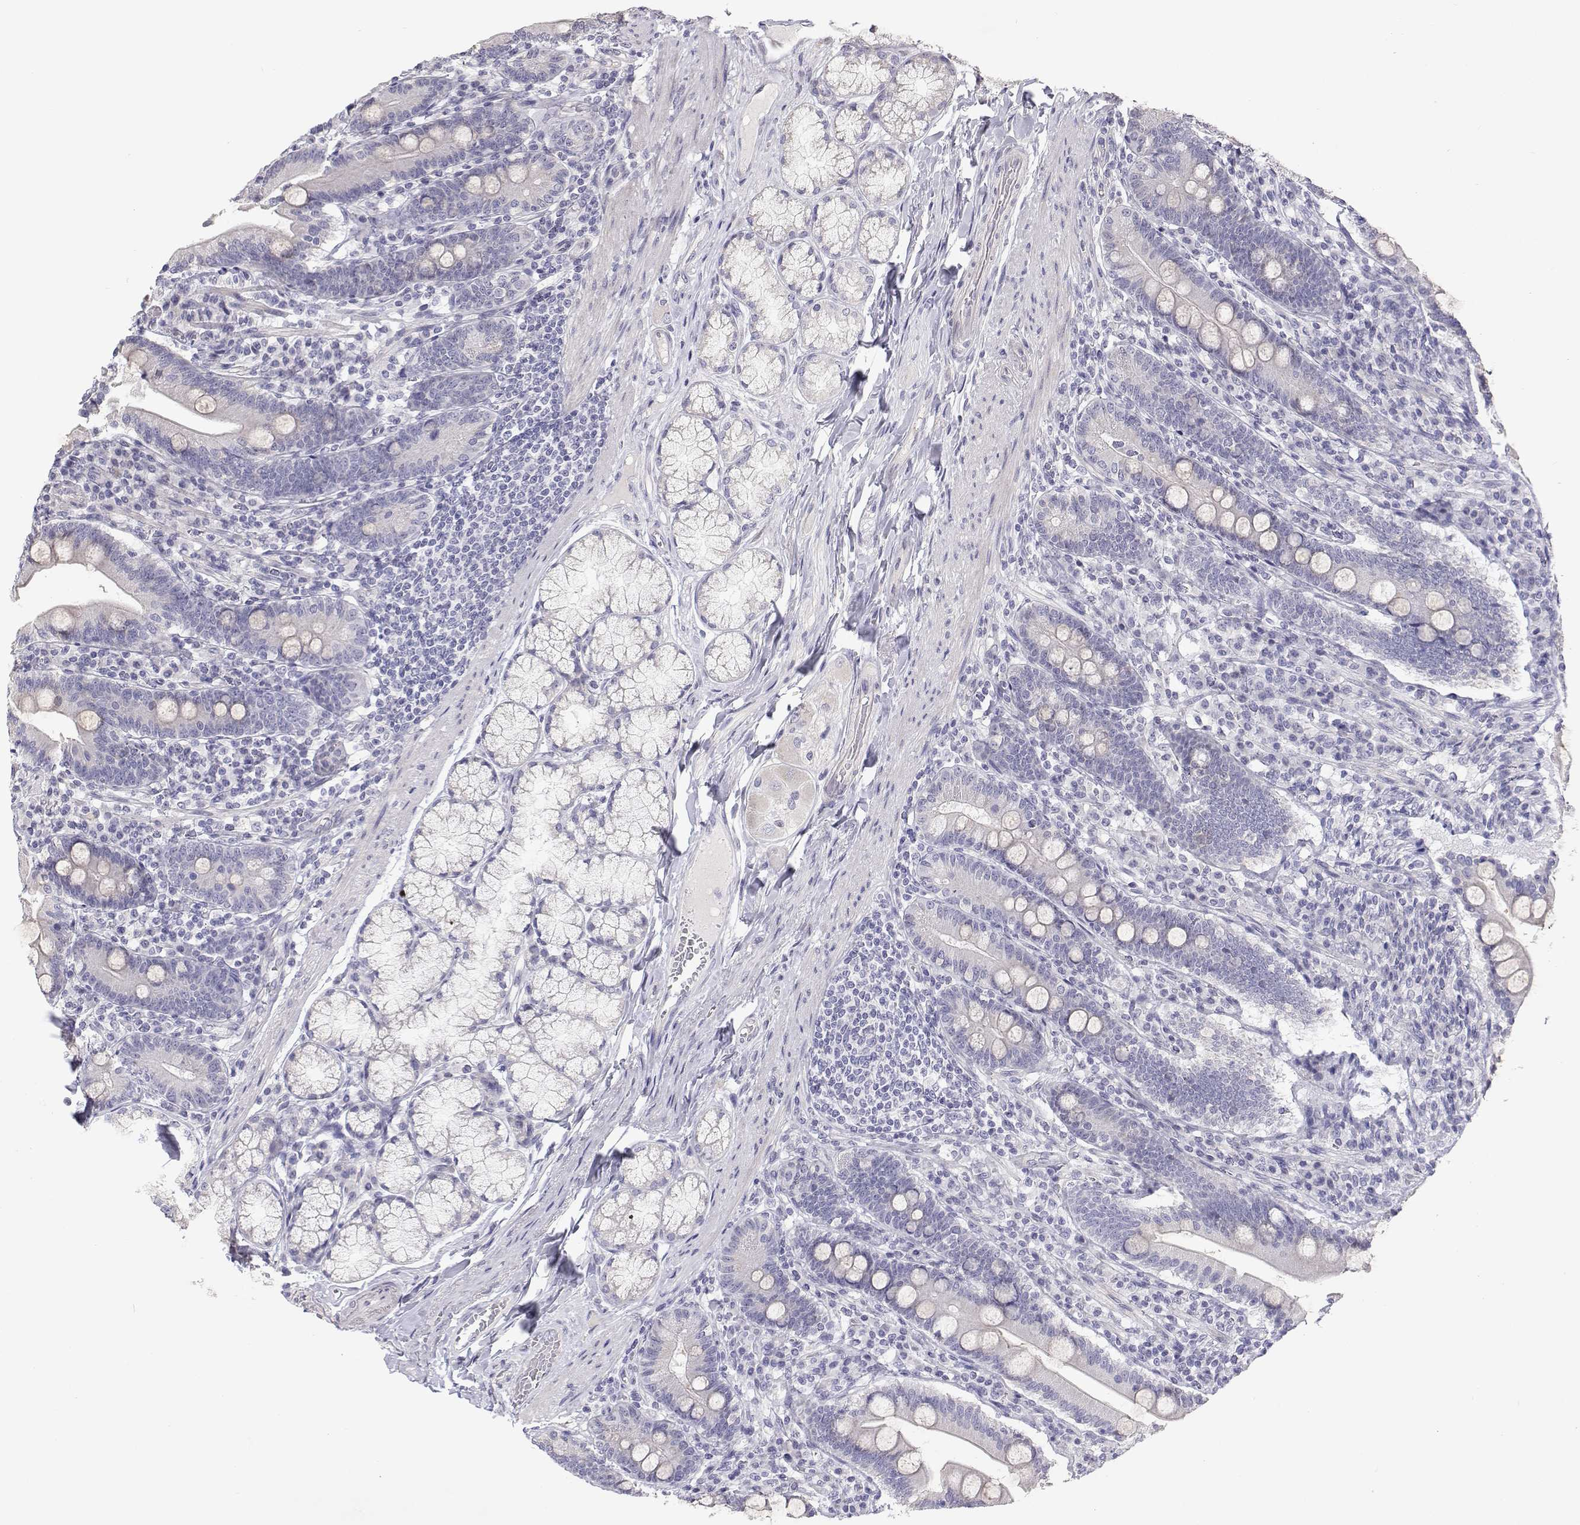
{"staining": {"intensity": "negative", "quantity": "none", "location": "none"}, "tissue": "duodenum", "cell_type": "Glandular cells", "image_type": "normal", "snomed": [{"axis": "morphology", "description": "Normal tissue, NOS"}, {"axis": "topography", "description": "Duodenum"}], "caption": "Glandular cells are negative for protein expression in normal human duodenum. The staining was performed using DAB (3,3'-diaminobenzidine) to visualize the protein expression in brown, while the nuclei were stained in blue with hematoxylin (Magnification: 20x).", "gene": "ANKRD65", "patient": {"sex": "female", "age": 67}}